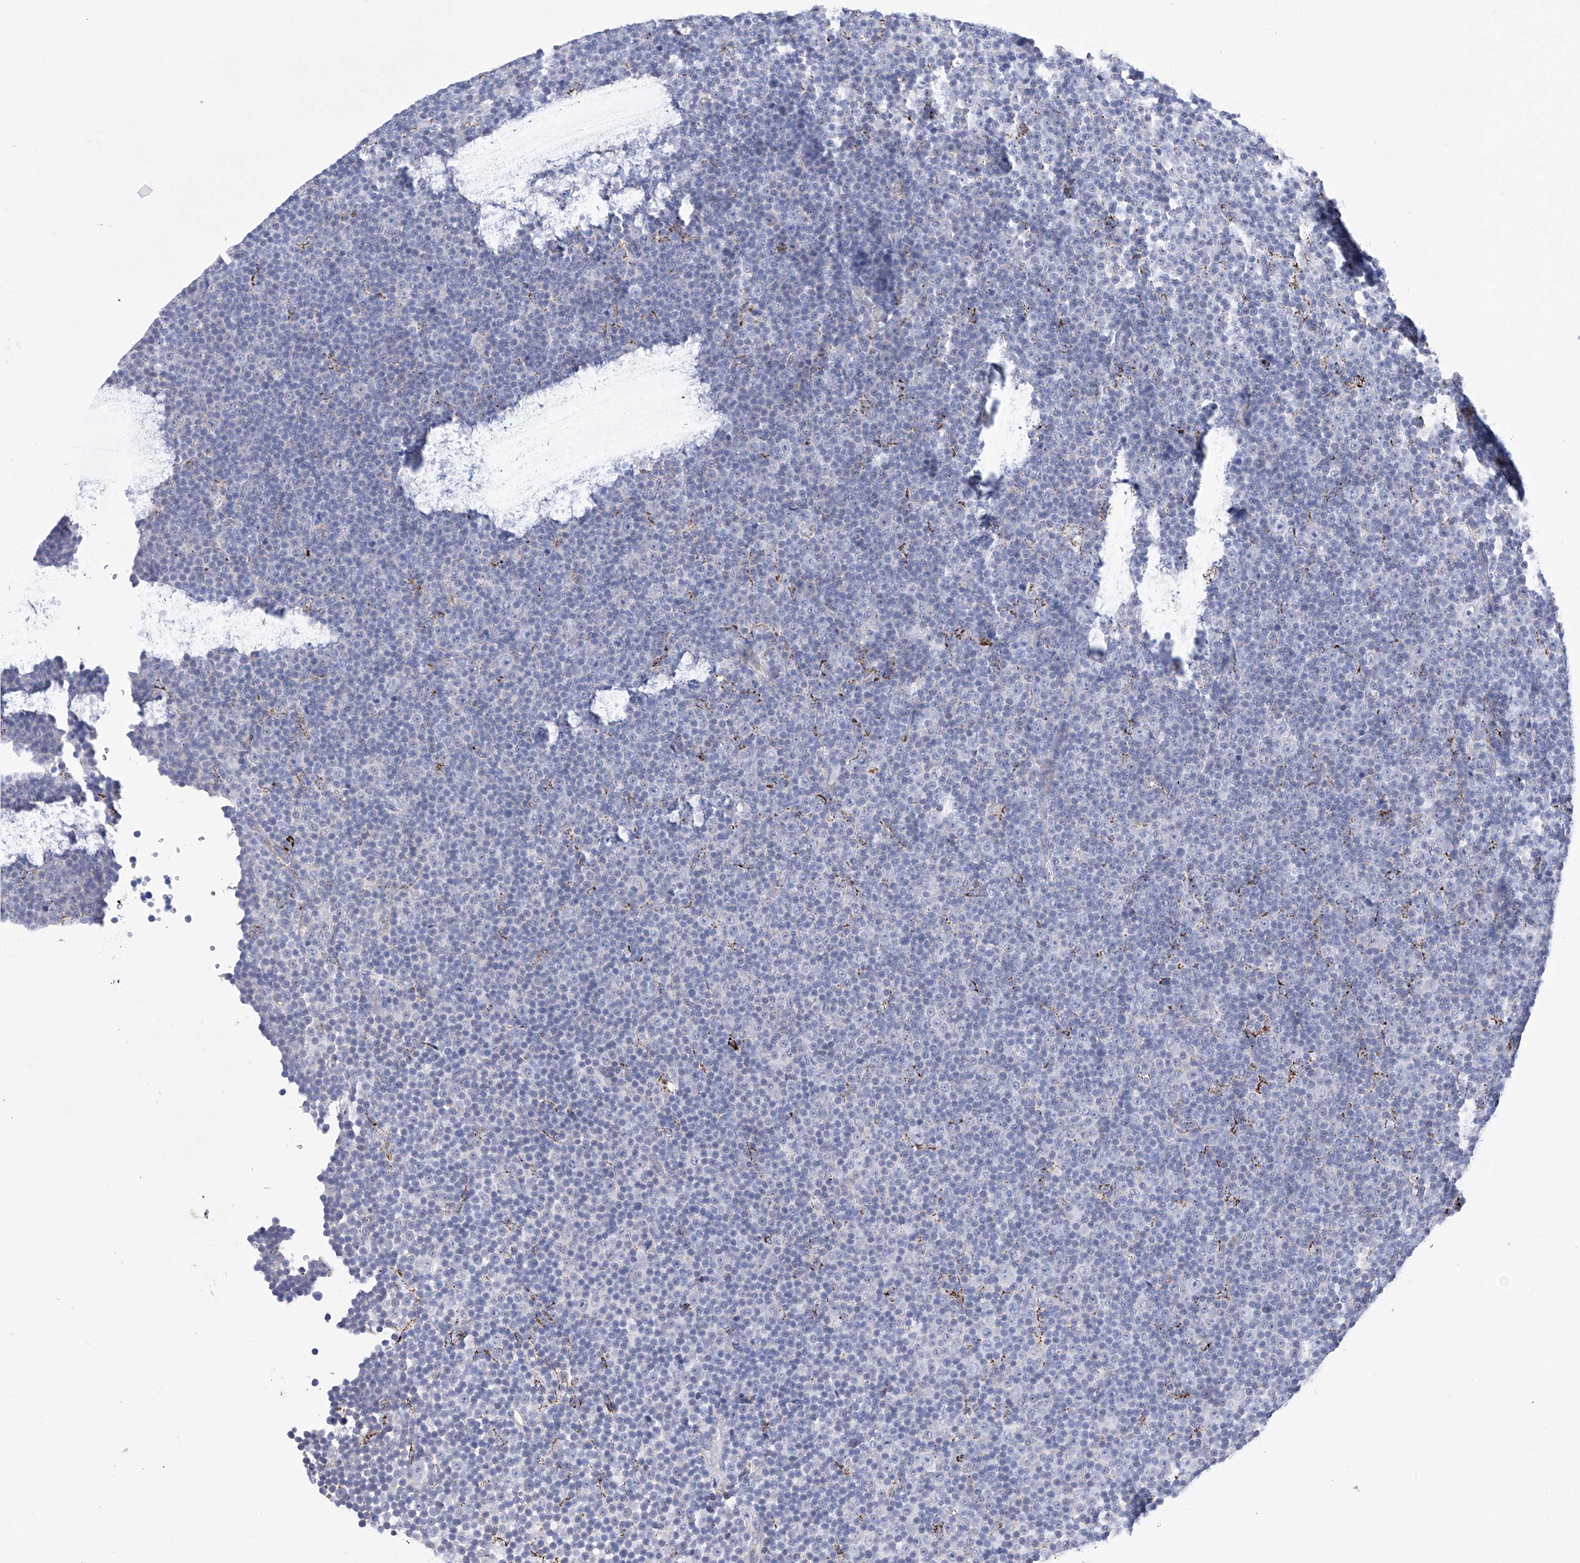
{"staining": {"intensity": "negative", "quantity": "none", "location": "none"}, "tissue": "lymphoma", "cell_type": "Tumor cells", "image_type": "cancer", "snomed": [{"axis": "morphology", "description": "Malignant lymphoma, non-Hodgkin's type, Low grade"}, {"axis": "topography", "description": "Lymph node"}], "caption": "High power microscopy histopathology image of an immunohistochemistry photomicrograph of lymphoma, revealing no significant staining in tumor cells.", "gene": "NRROS", "patient": {"sex": "female", "age": 67}}